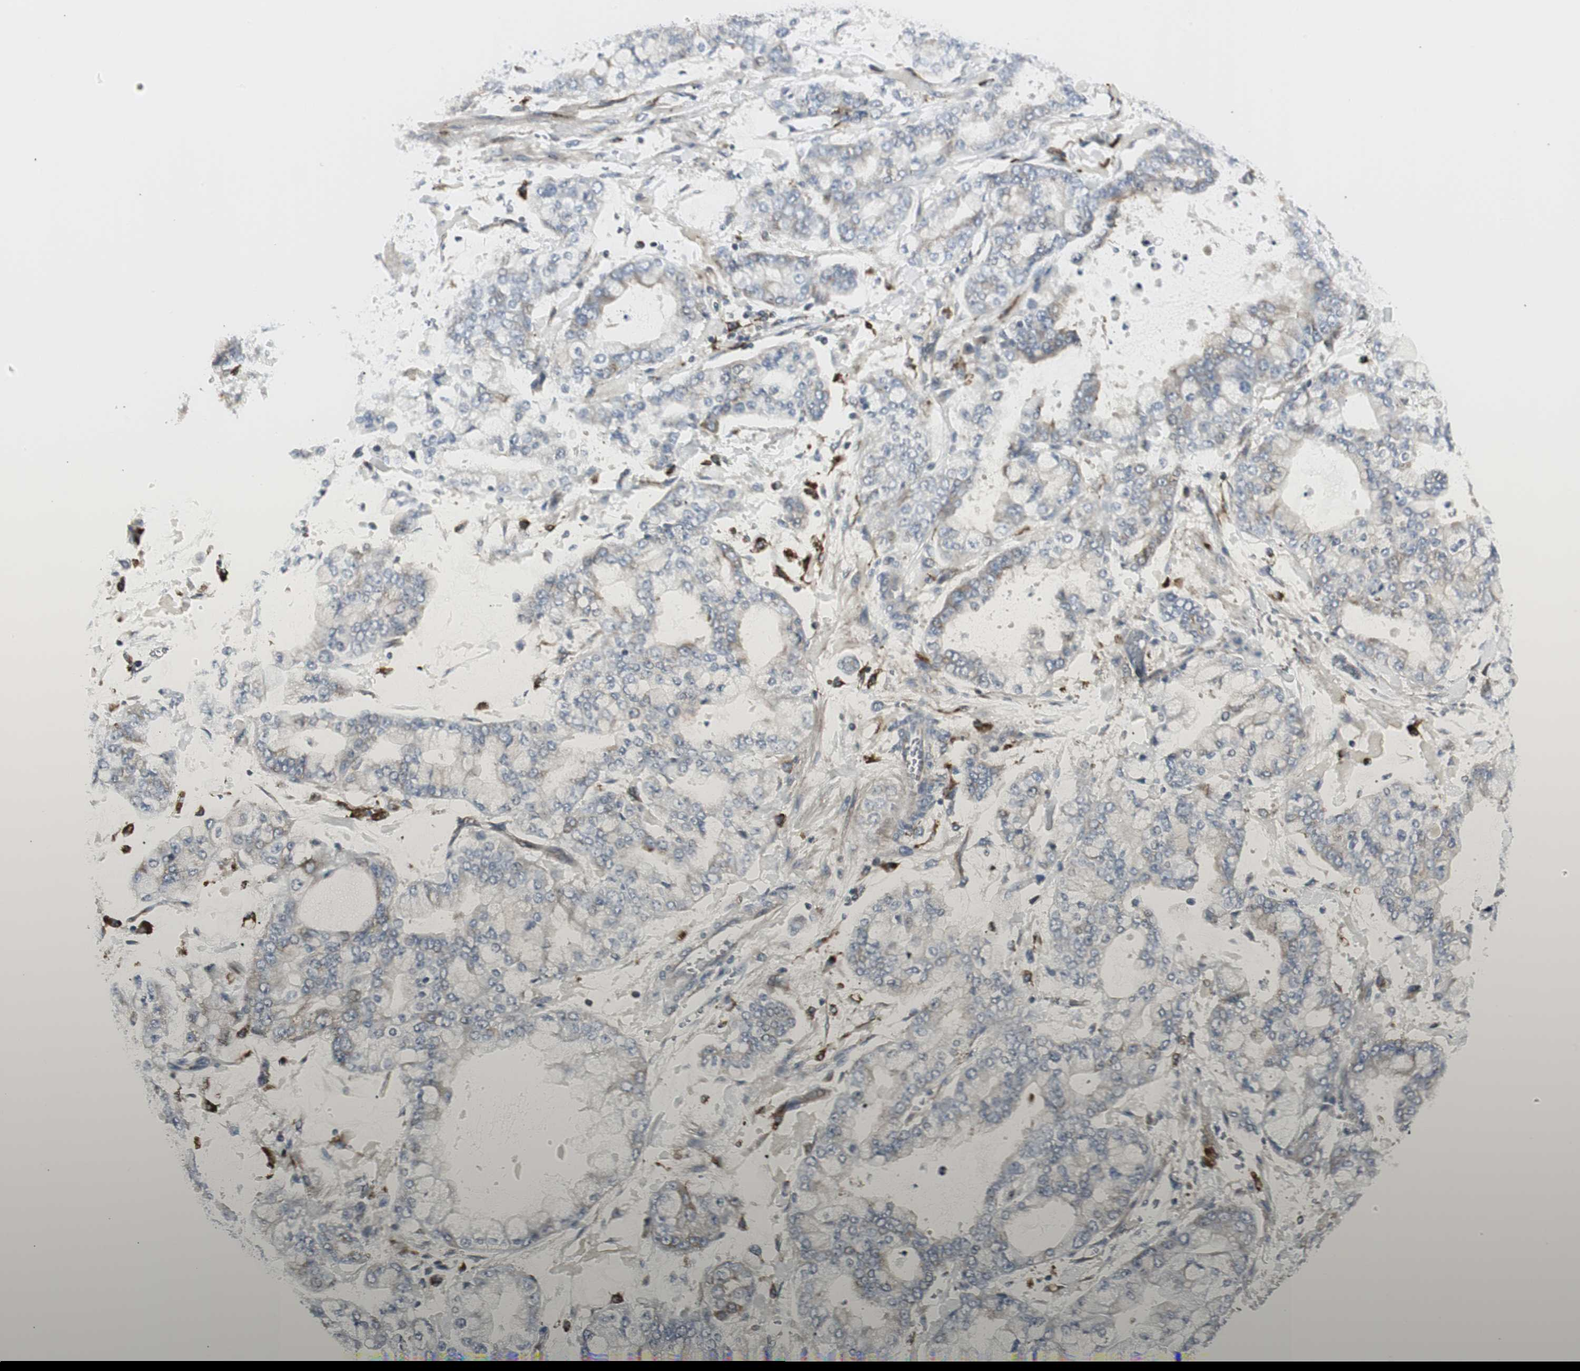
{"staining": {"intensity": "weak", "quantity": "<25%", "location": "cytoplasmic/membranous"}, "tissue": "stomach cancer", "cell_type": "Tumor cells", "image_type": "cancer", "snomed": [{"axis": "morphology", "description": "Normal tissue, NOS"}, {"axis": "morphology", "description": "Adenocarcinoma, NOS"}, {"axis": "topography", "description": "Stomach, upper"}, {"axis": "topography", "description": "Stomach"}], "caption": "A high-resolution micrograph shows immunohistochemistry staining of stomach cancer, which demonstrates no significant positivity in tumor cells.", "gene": "ATP6V1B2", "patient": {"sex": "male", "age": 76}}